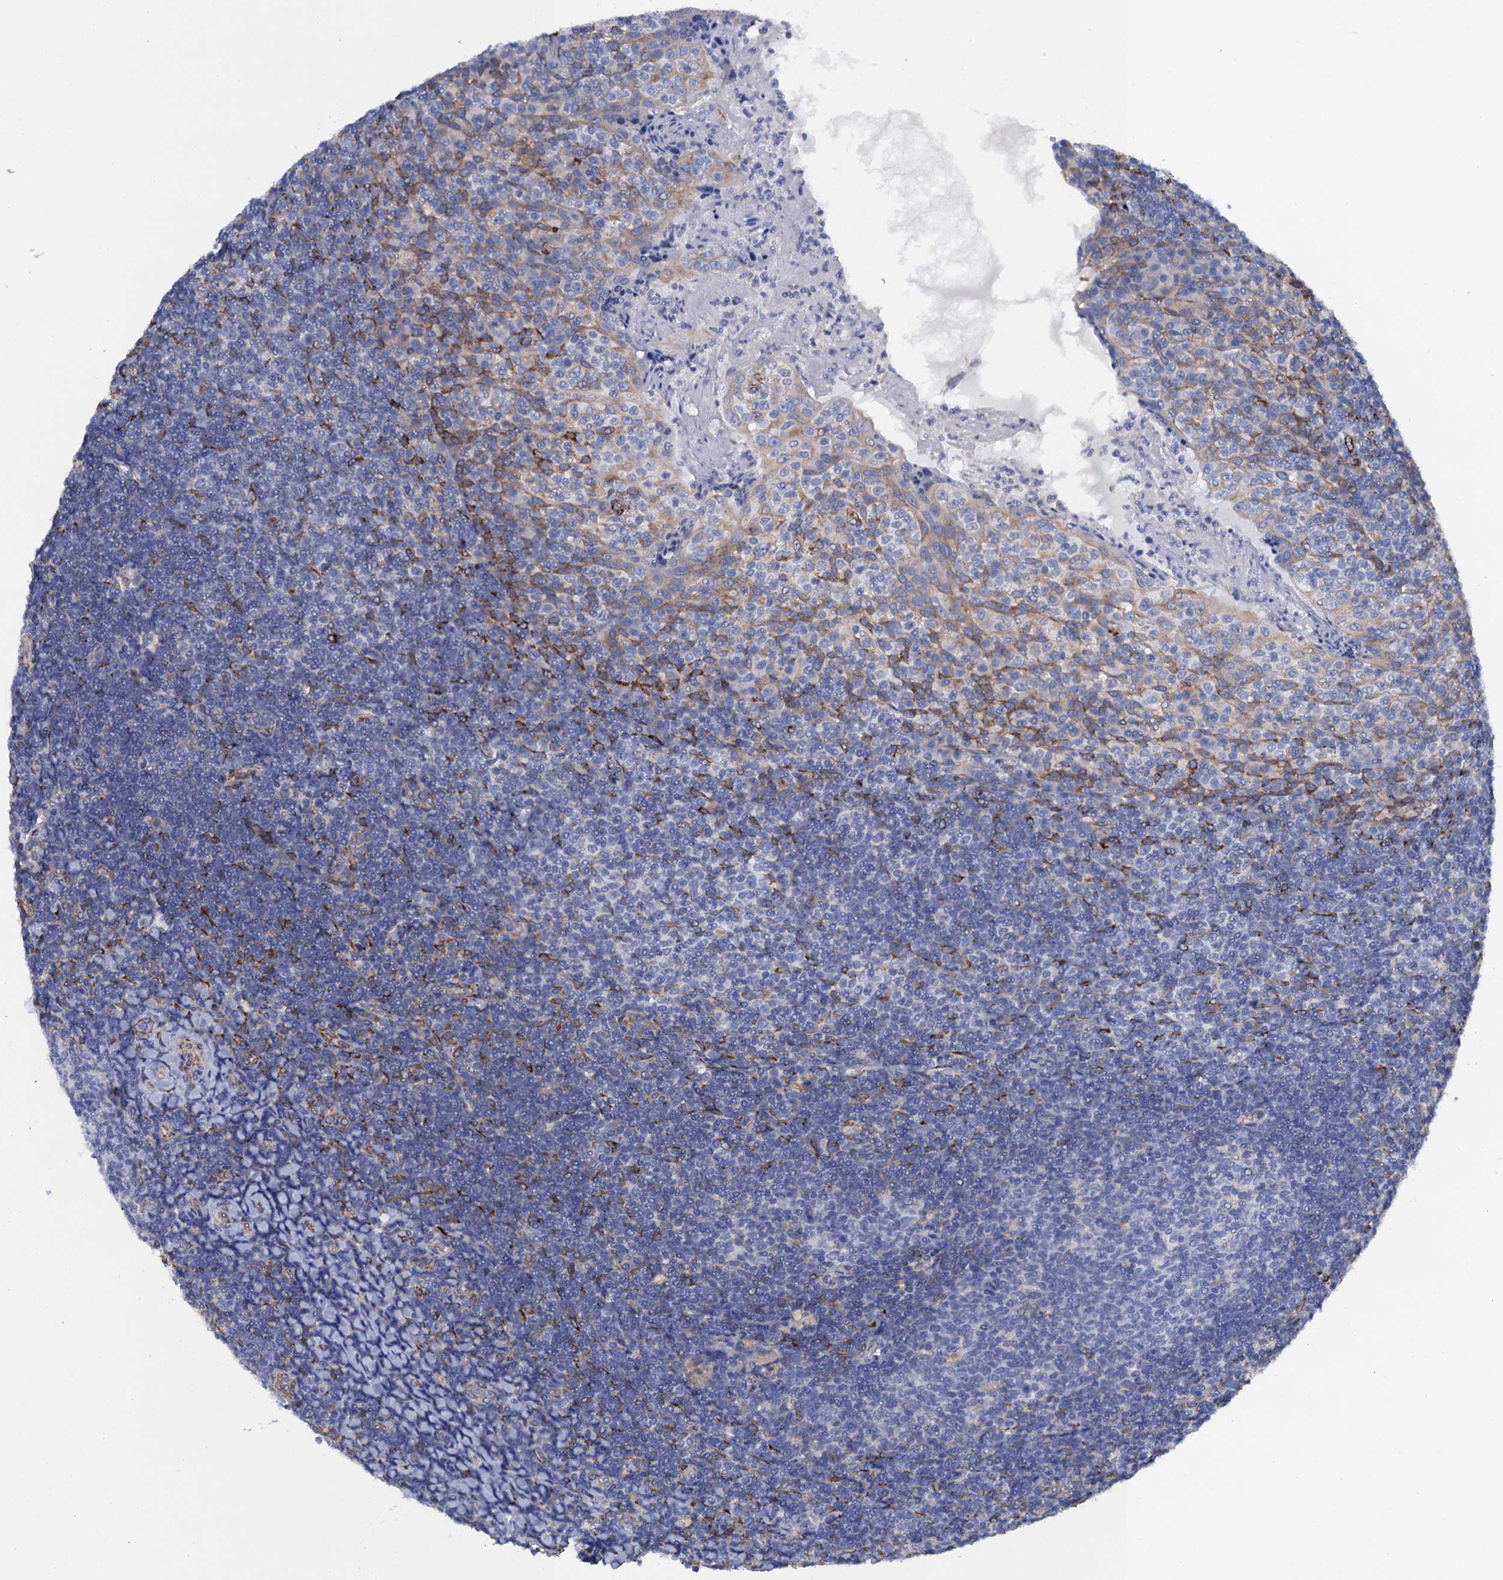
{"staining": {"intensity": "negative", "quantity": "none", "location": "none"}, "tissue": "tonsil", "cell_type": "Germinal center cells", "image_type": "normal", "snomed": [{"axis": "morphology", "description": "Normal tissue, NOS"}, {"axis": "topography", "description": "Tonsil"}], "caption": "Micrograph shows no significant protein staining in germinal center cells of normal tonsil. (DAB IHC with hematoxylin counter stain).", "gene": "POGLUT3", "patient": {"sex": "female", "age": 10}}